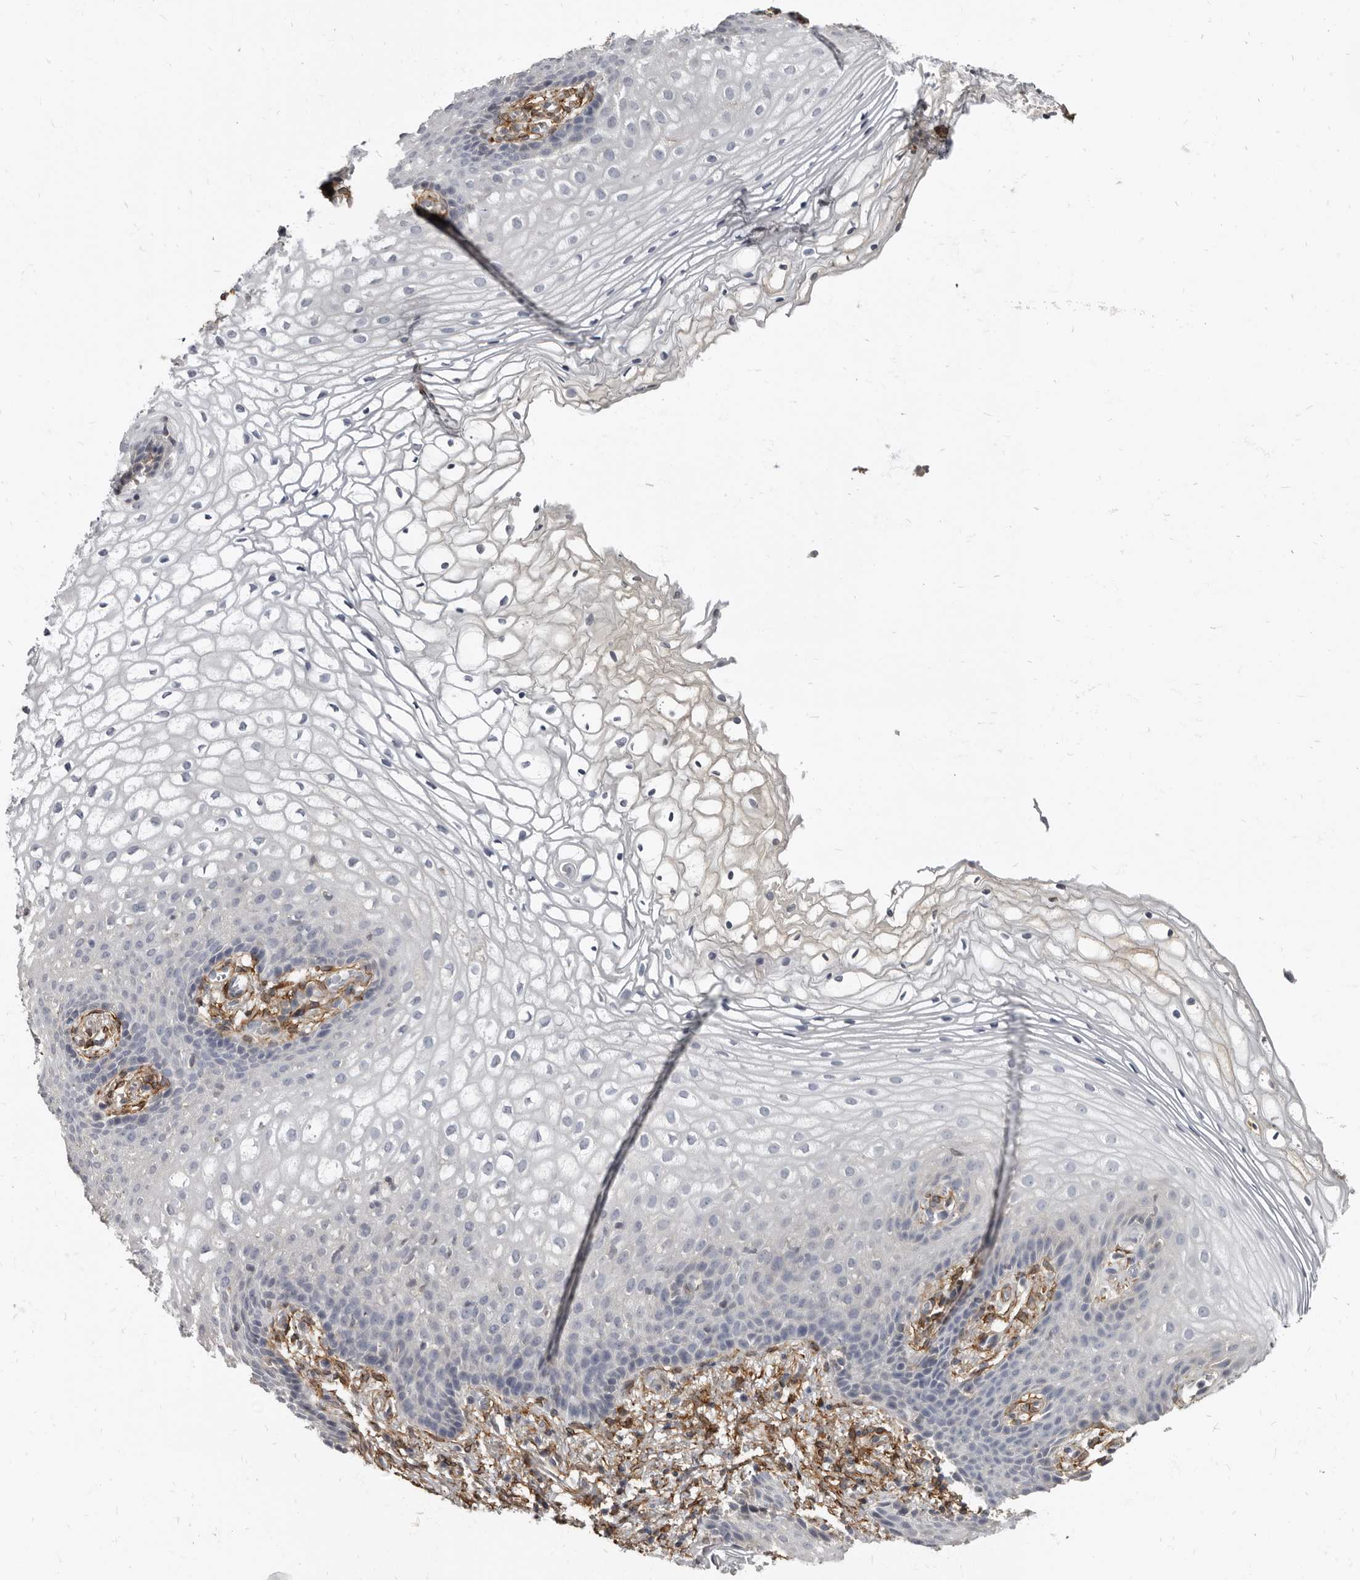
{"staining": {"intensity": "negative", "quantity": "none", "location": "none"}, "tissue": "vagina", "cell_type": "Squamous epithelial cells", "image_type": "normal", "snomed": [{"axis": "morphology", "description": "Normal tissue, NOS"}, {"axis": "topography", "description": "Vagina"}], "caption": "High magnification brightfield microscopy of unremarkable vagina stained with DAB (3,3'-diaminobenzidine) (brown) and counterstained with hematoxylin (blue): squamous epithelial cells show no significant staining.", "gene": "MRGPRF", "patient": {"sex": "female", "age": 60}}